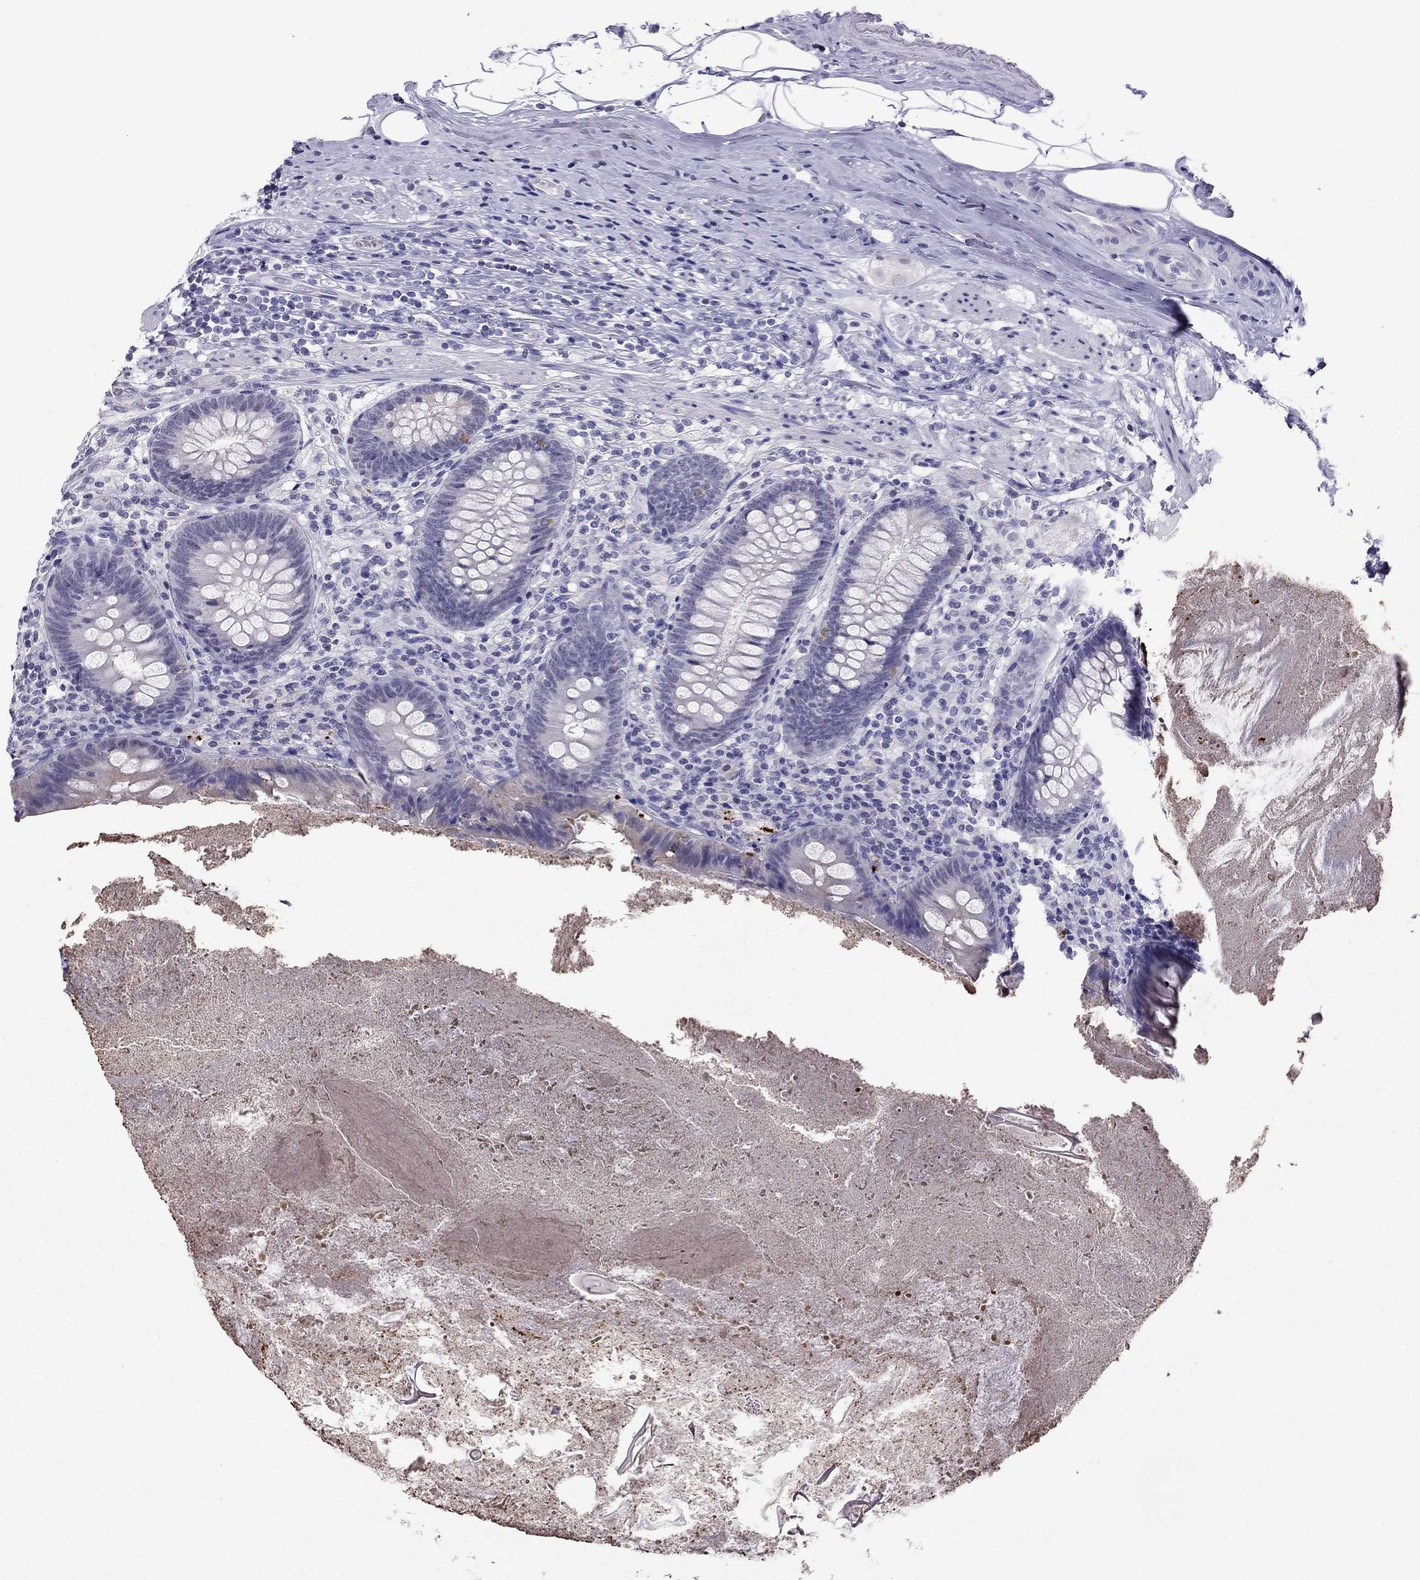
{"staining": {"intensity": "moderate", "quantity": "<25%", "location": "cytoplasmic/membranous"}, "tissue": "appendix", "cell_type": "Glandular cells", "image_type": "normal", "snomed": [{"axis": "morphology", "description": "Normal tissue, NOS"}, {"axis": "topography", "description": "Appendix"}], "caption": "Brown immunohistochemical staining in normal human appendix displays moderate cytoplasmic/membranous positivity in approximately <25% of glandular cells. The staining was performed using DAB (3,3'-diaminobenzidine) to visualize the protein expression in brown, while the nuclei were stained in blue with hematoxylin (Magnification: 20x).", "gene": "MUC15", "patient": {"sex": "male", "age": 47}}